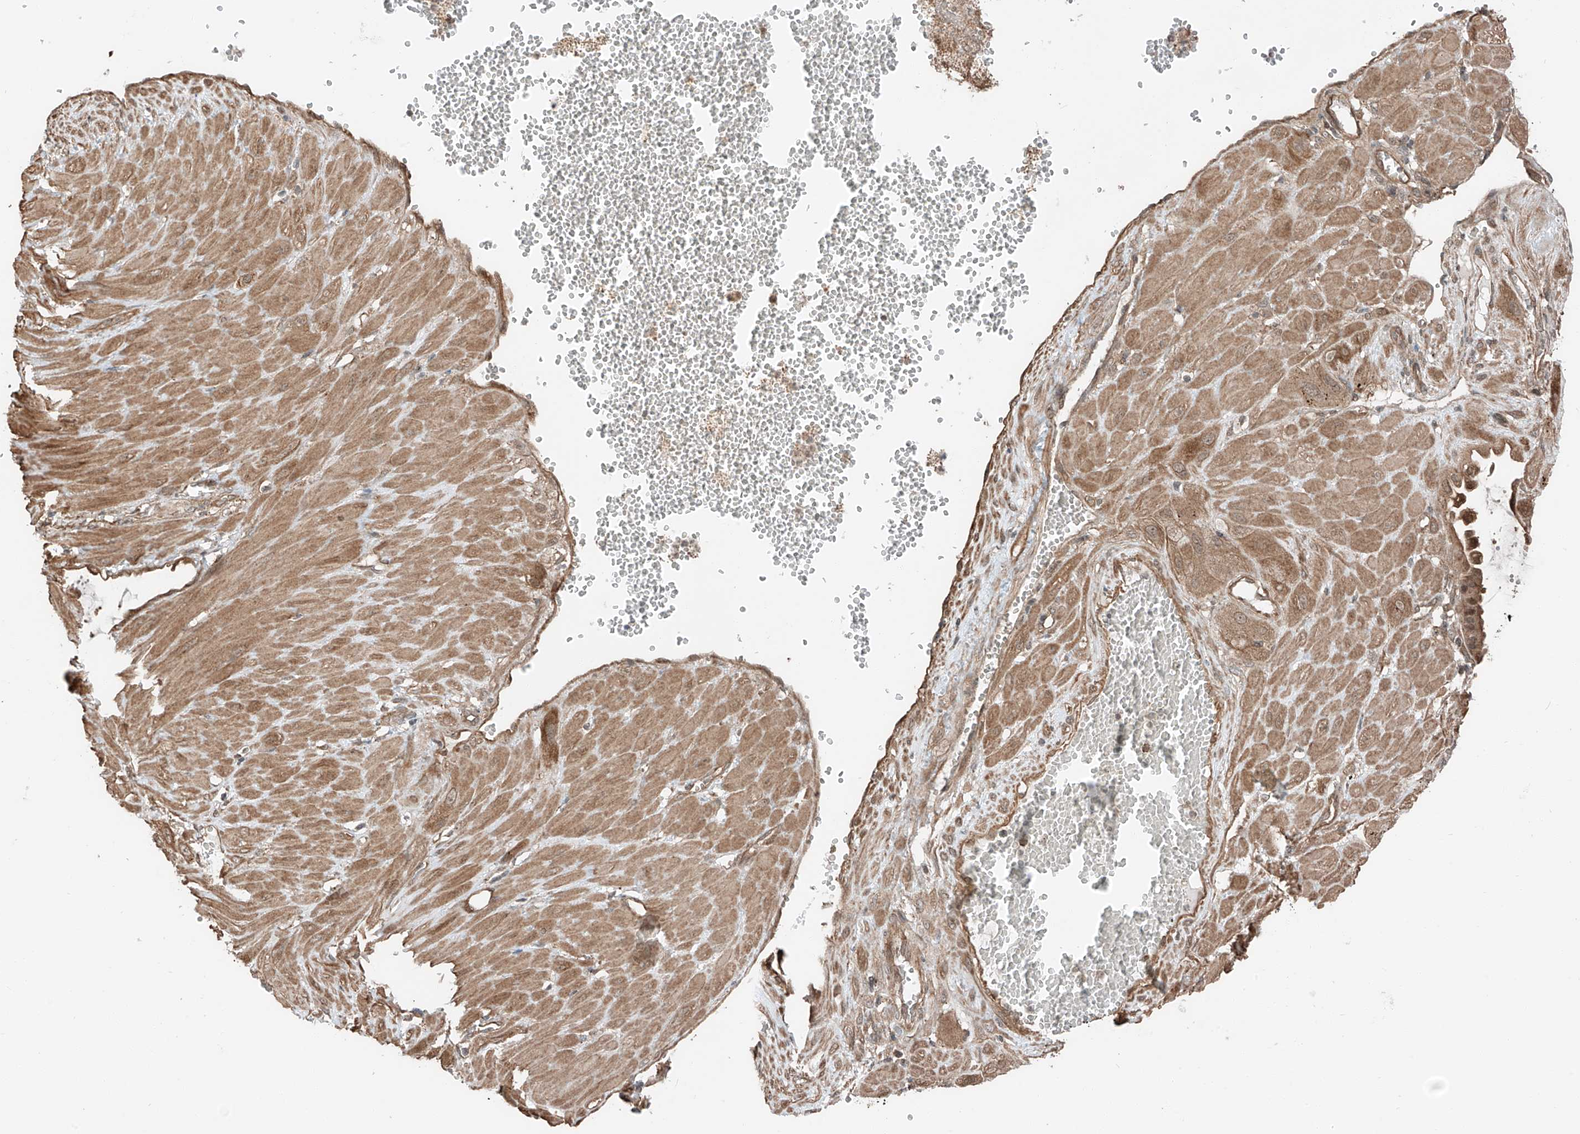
{"staining": {"intensity": "moderate", "quantity": ">75%", "location": "cytoplasmic/membranous"}, "tissue": "cervical cancer", "cell_type": "Tumor cells", "image_type": "cancer", "snomed": [{"axis": "morphology", "description": "Squamous cell carcinoma, NOS"}, {"axis": "topography", "description": "Cervix"}], "caption": "Protein expression analysis of cervical cancer demonstrates moderate cytoplasmic/membranous expression in about >75% of tumor cells.", "gene": "CEP162", "patient": {"sex": "female", "age": 34}}